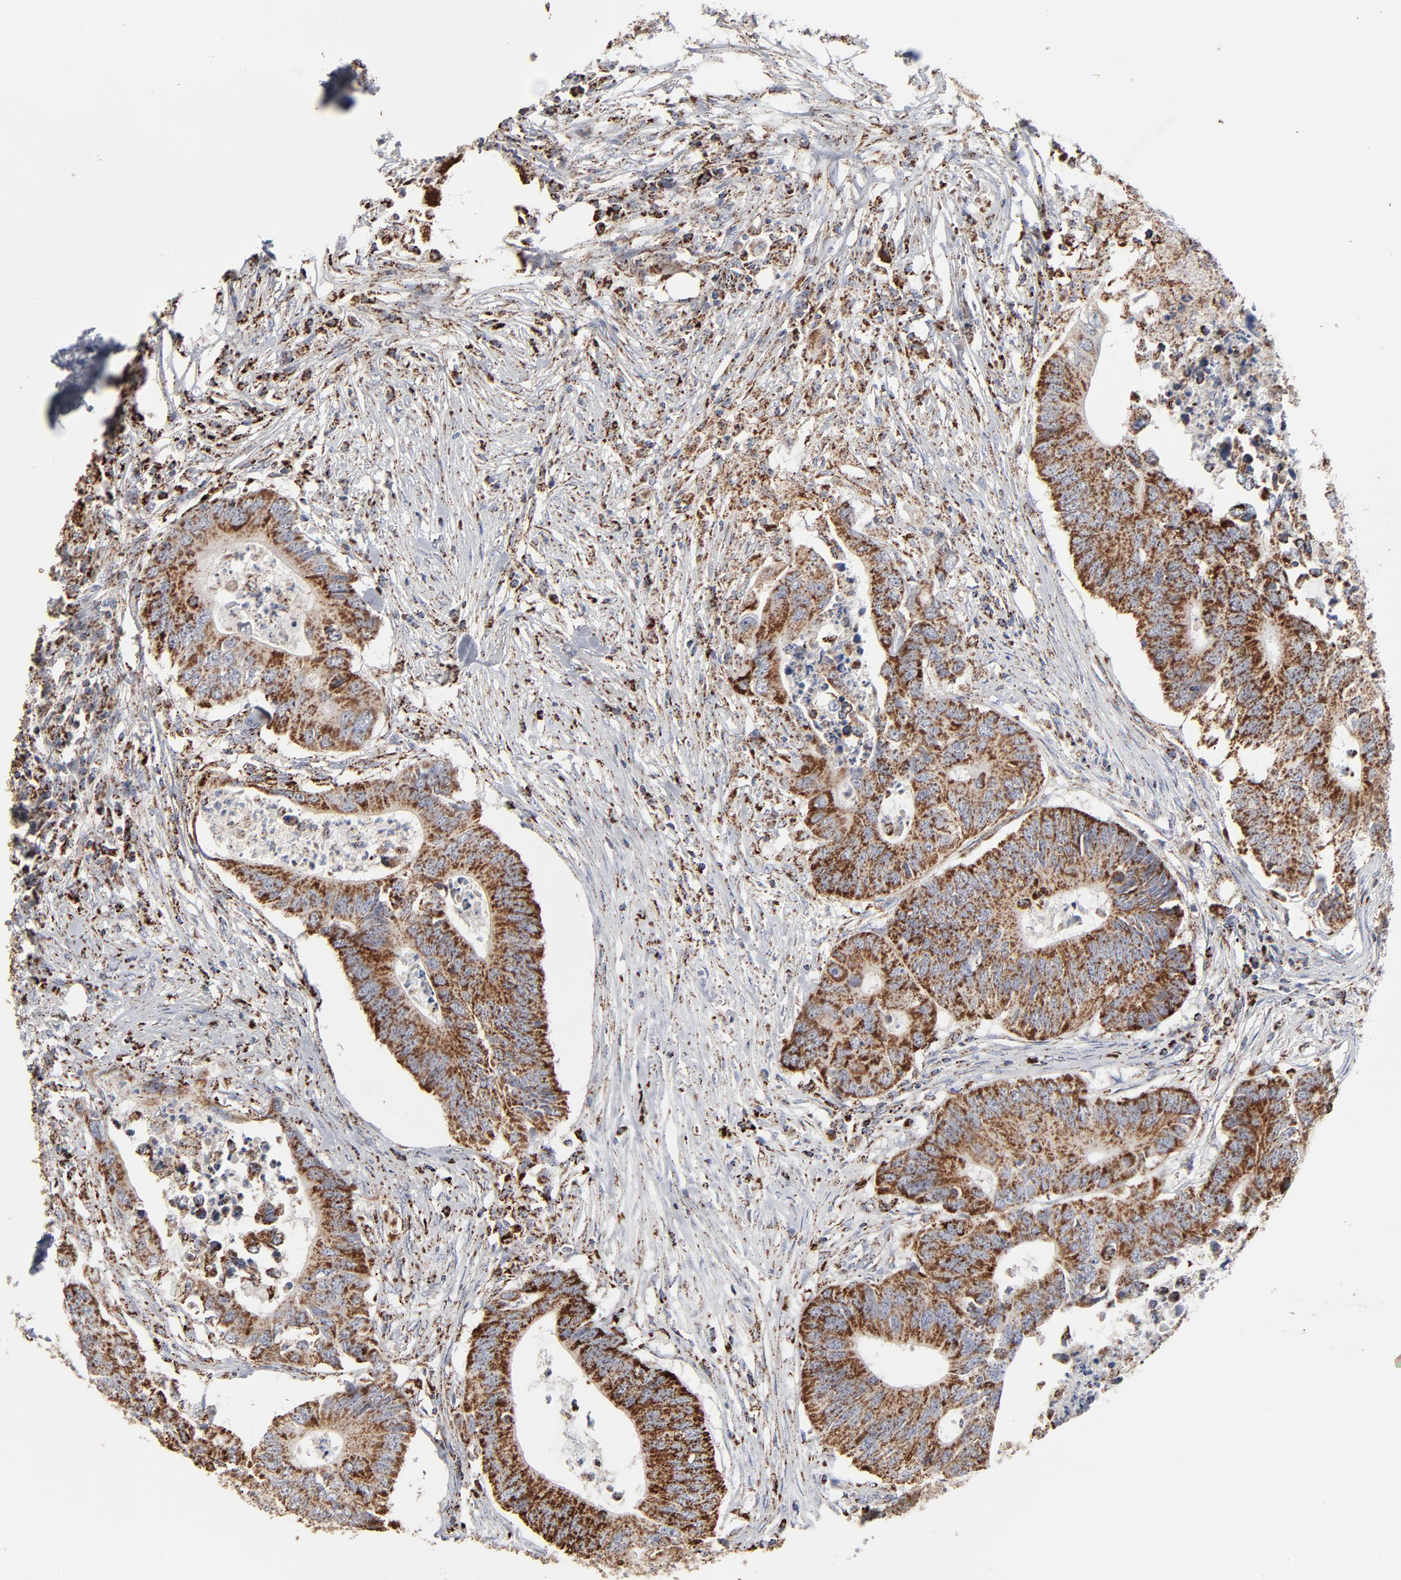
{"staining": {"intensity": "strong", "quantity": ">75%", "location": "cytoplasmic/membranous"}, "tissue": "colorectal cancer", "cell_type": "Tumor cells", "image_type": "cancer", "snomed": [{"axis": "morphology", "description": "Adenocarcinoma, NOS"}, {"axis": "topography", "description": "Colon"}], "caption": "Tumor cells display strong cytoplasmic/membranous expression in about >75% of cells in colorectal cancer (adenocarcinoma).", "gene": "UQCRC1", "patient": {"sex": "male", "age": 71}}